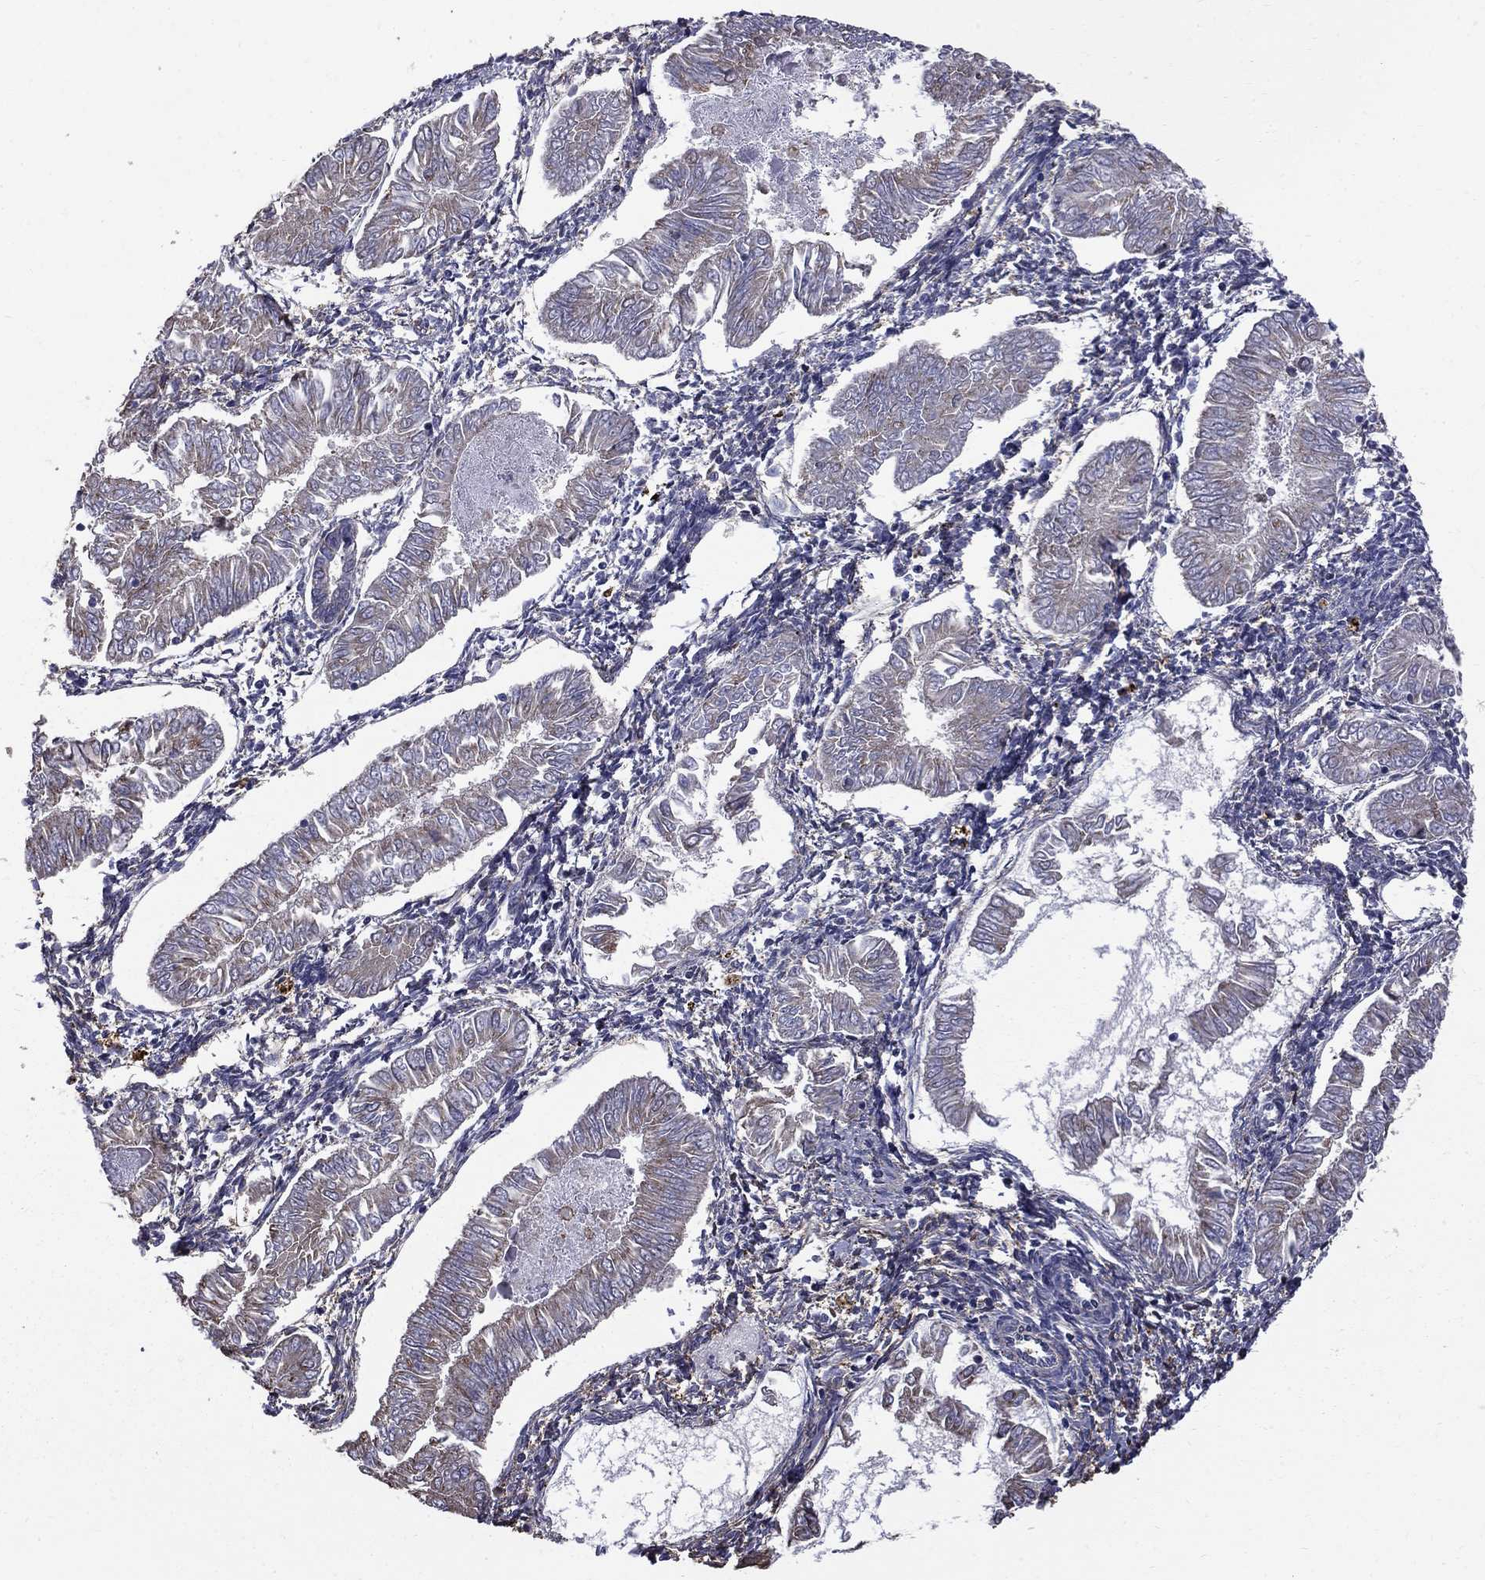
{"staining": {"intensity": "weak", "quantity": "<25%", "location": "cytoplasmic/membranous"}, "tissue": "endometrial cancer", "cell_type": "Tumor cells", "image_type": "cancer", "snomed": [{"axis": "morphology", "description": "Adenocarcinoma, NOS"}, {"axis": "topography", "description": "Endometrium"}], "caption": "Immunohistochemistry image of adenocarcinoma (endometrial) stained for a protein (brown), which demonstrates no staining in tumor cells.", "gene": "HSPB2", "patient": {"sex": "female", "age": 53}}